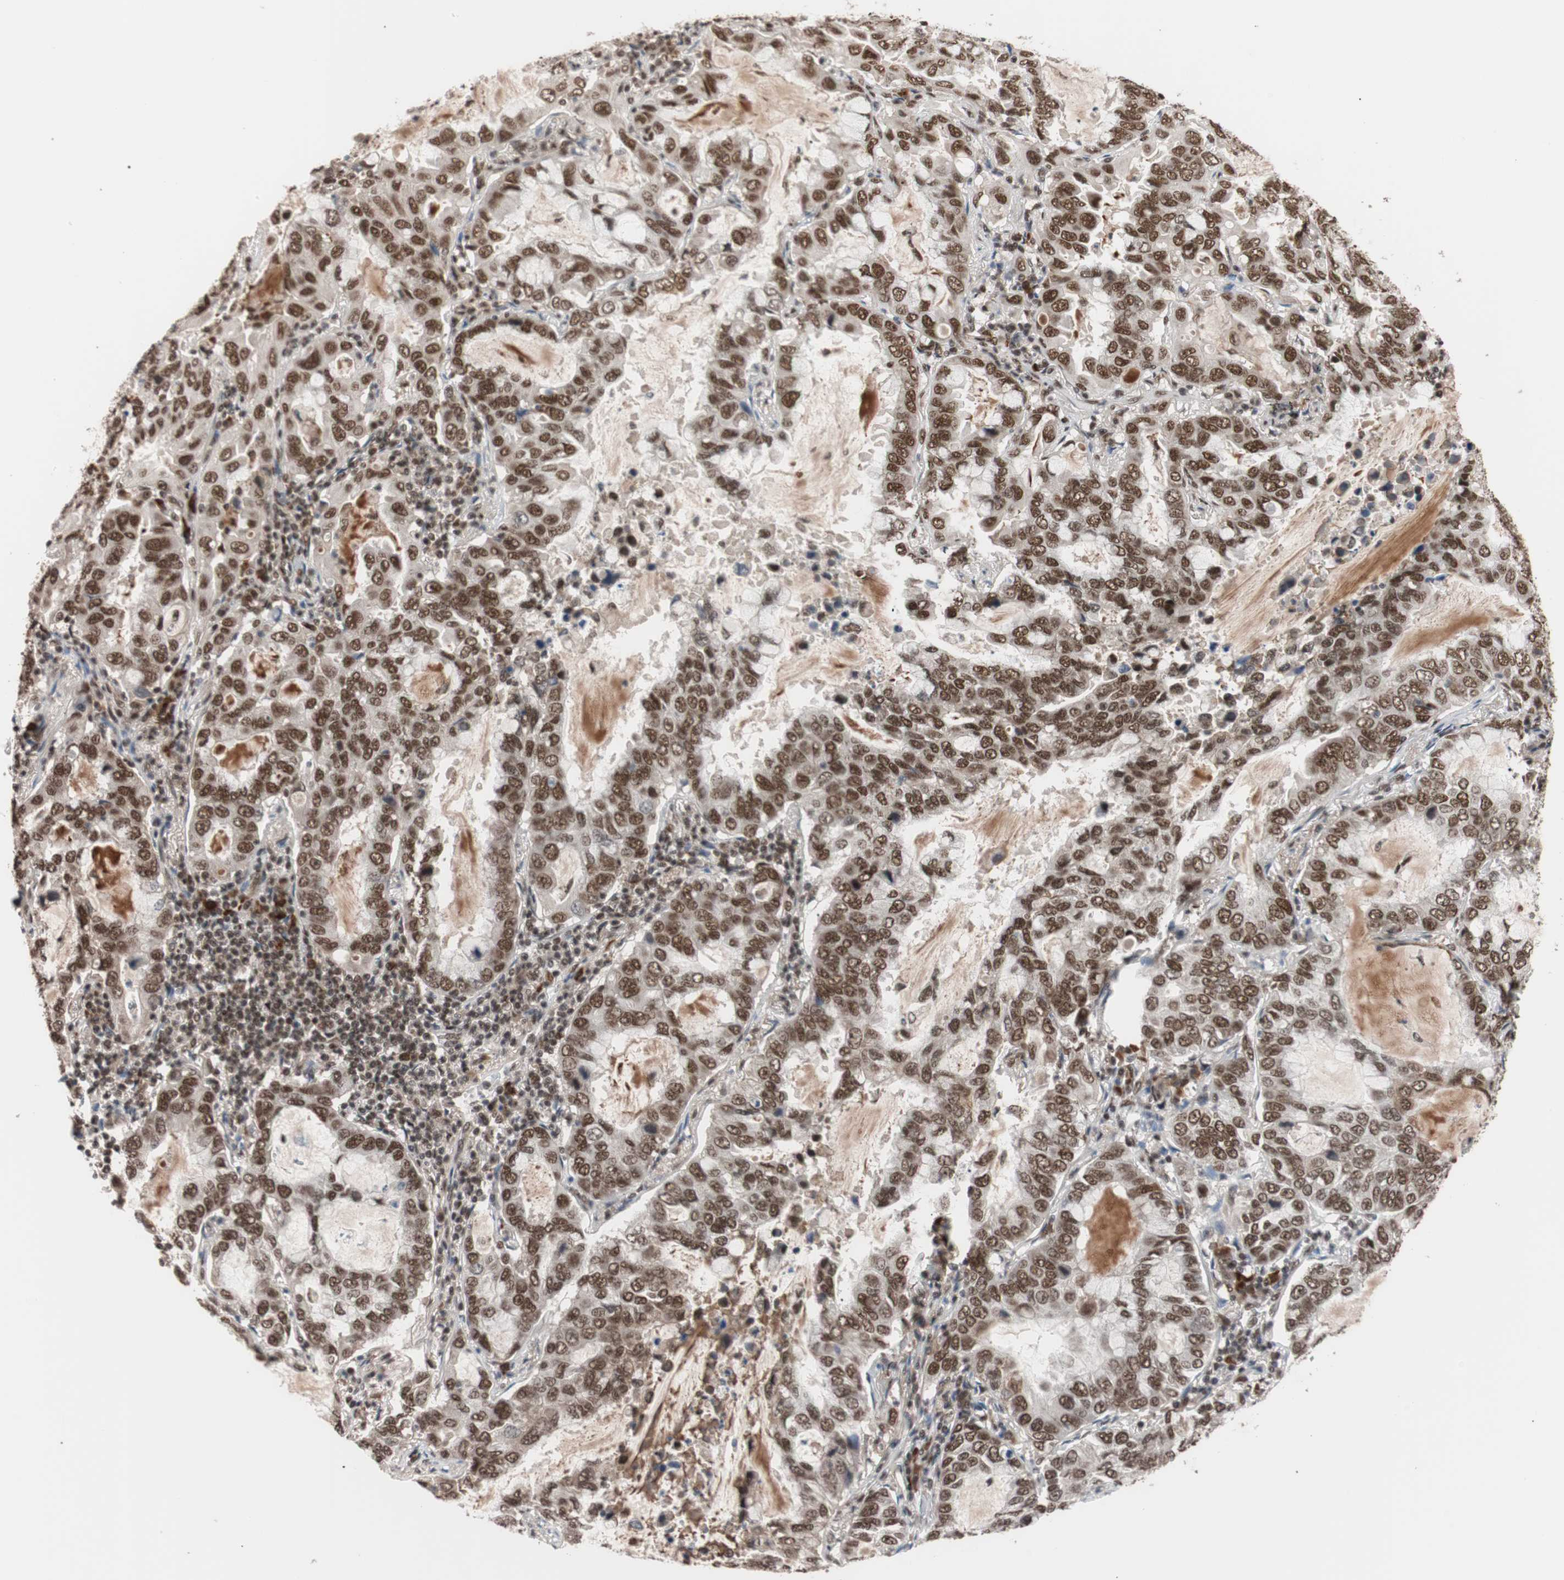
{"staining": {"intensity": "strong", "quantity": ">75%", "location": "nuclear"}, "tissue": "lung cancer", "cell_type": "Tumor cells", "image_type": "cancer", "snomed": [{"axis": "morphology", "description": "Adenocarcinoma, NOS"}, {"axis": "topography", "description": "Lung"}], "caption": "Immunohistochemical staining of human lung adenocarcinoma exhibits high levels of strong nuclear protein staining in approximately >75% of tumor cells.", "gene": "CHAMP1", "patient": {"sex": "male", "age": 64}}